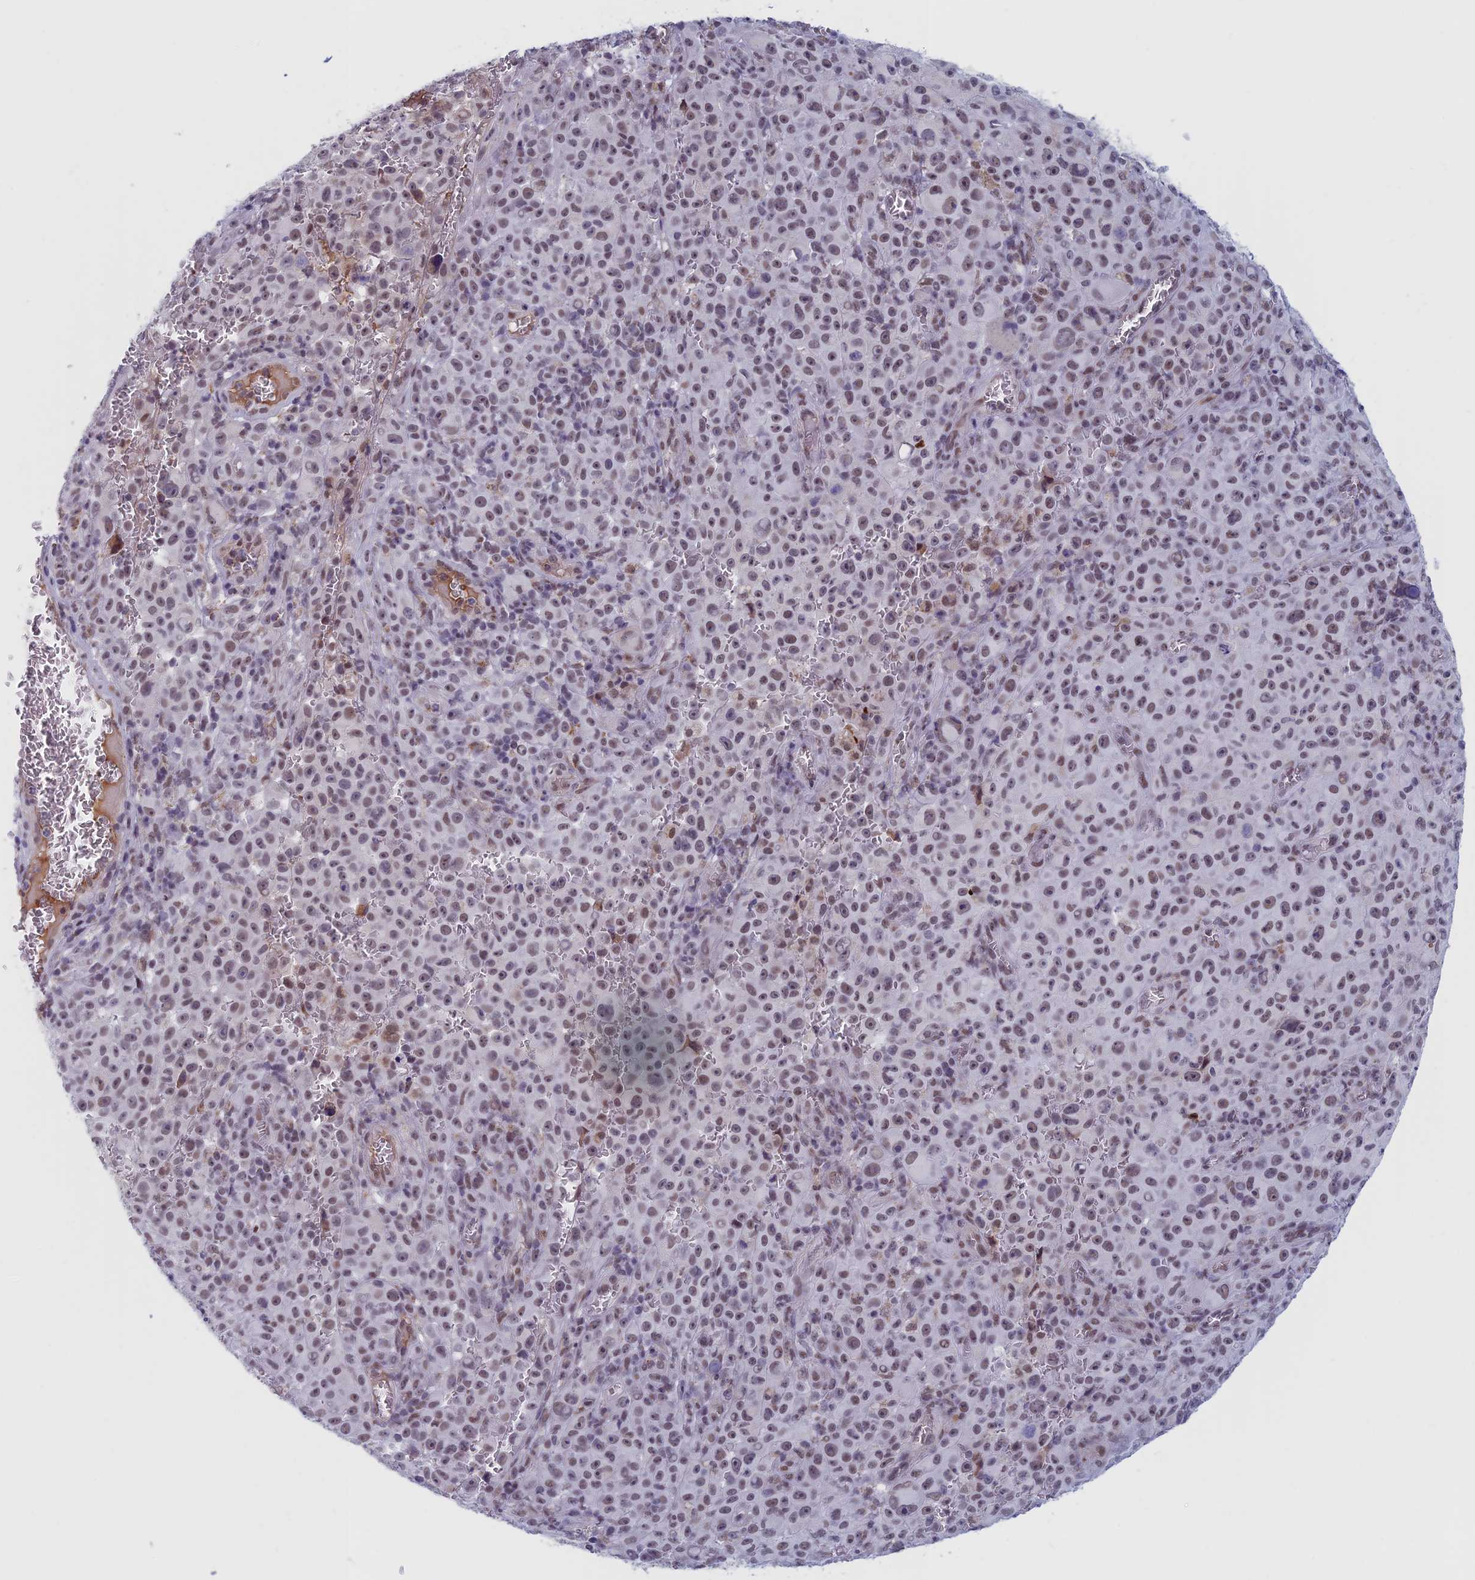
{"staining": {"intensity": "weak", "quantity": ">75%", "location": "nuclear"}, "tissue": "melanoma", "cell_type": "Tumor cells", "image_type": "cancer", "snomed": [{"axis": "morphology", "description": "Malignant melanoma, NOS"}, {"axis": "topography", "description": "Skin"}], "caption": "The photomicrograph shows staining of melanoma, revealing weak nuclear protein staining (brown color) within tumor cells.", "gene": "ASH2L", "patient": {"sex": "female", "age": 82}}